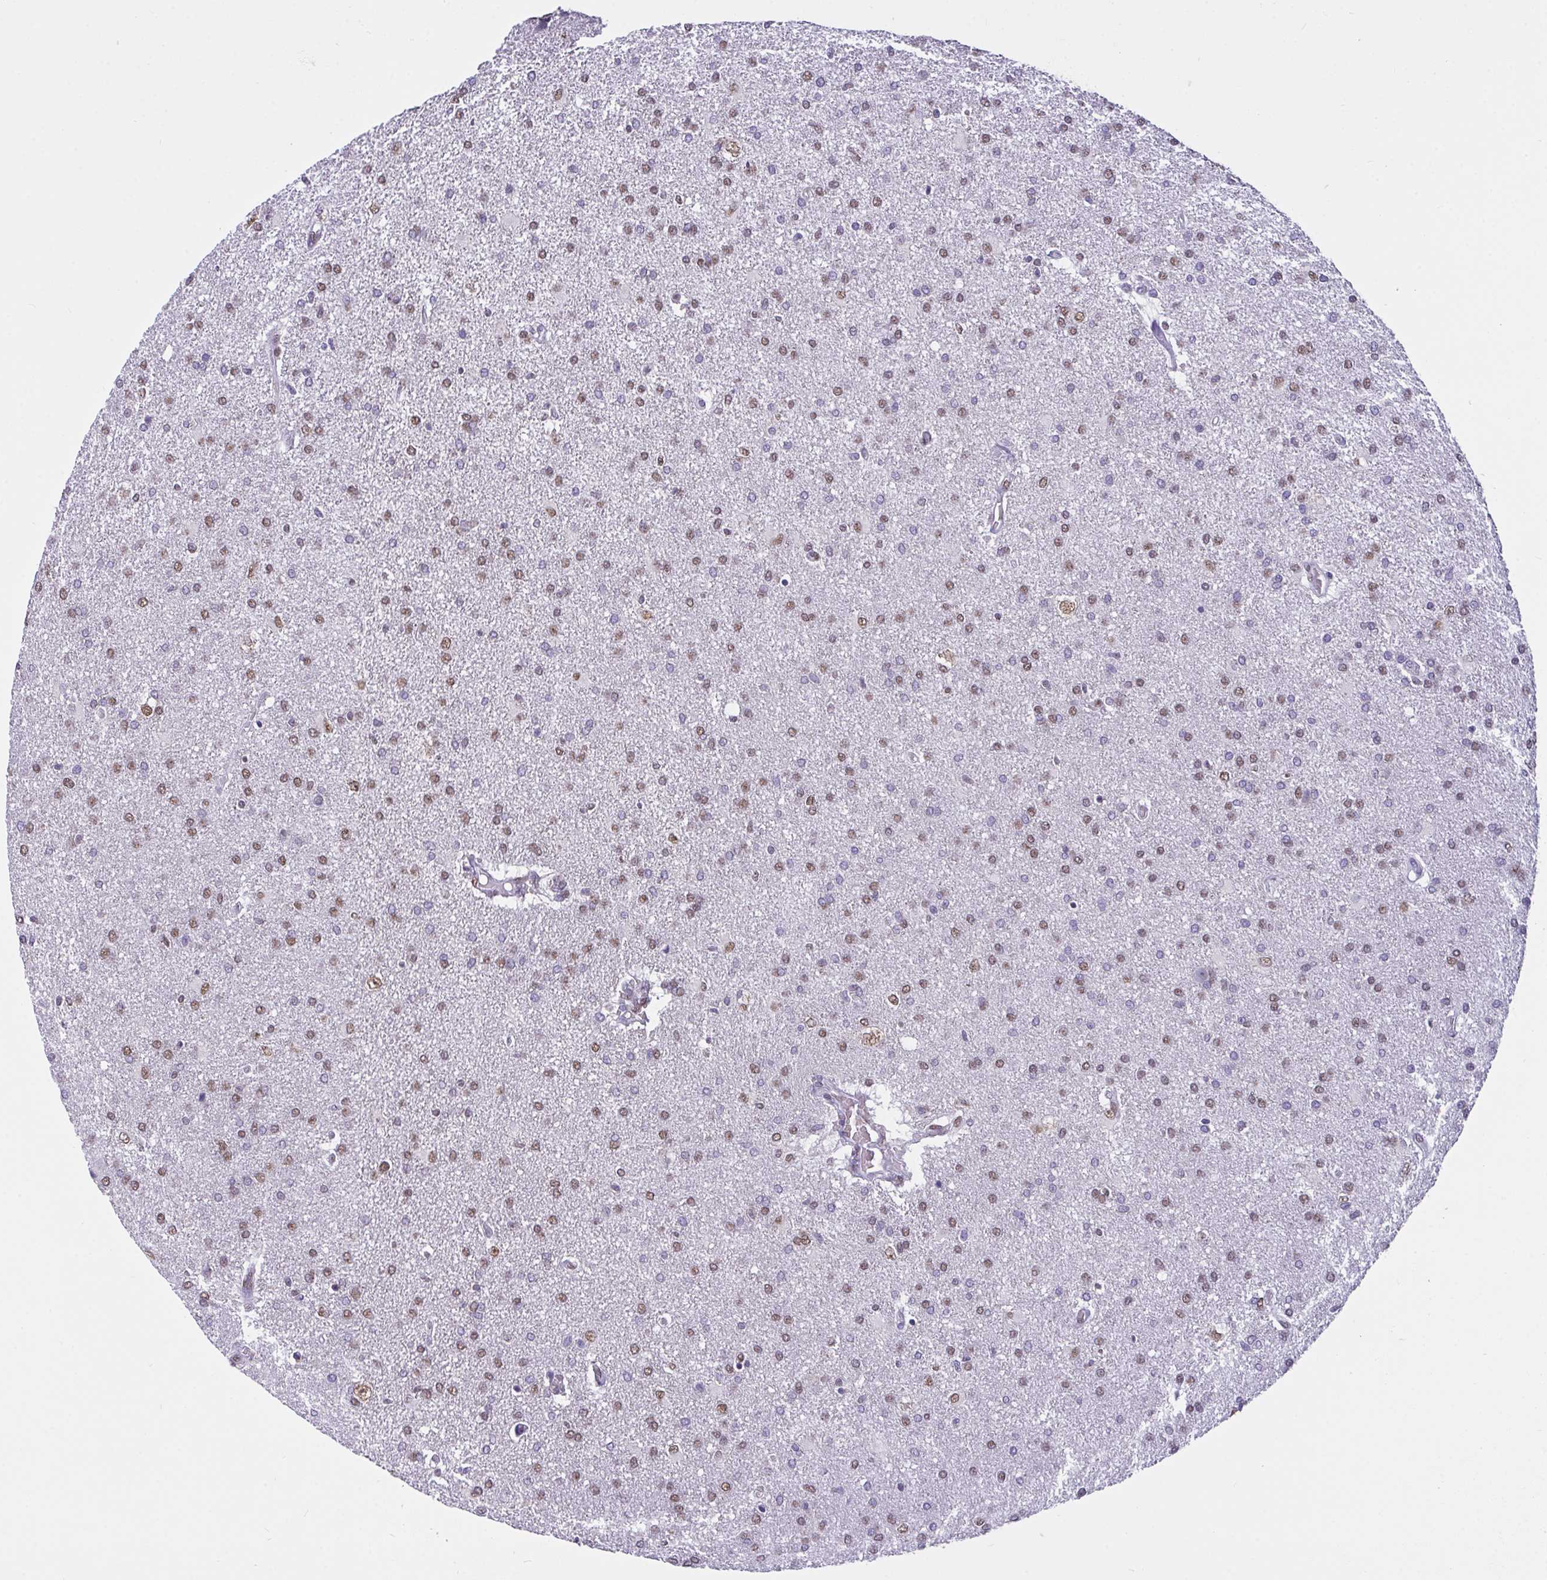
{"staining": {"intensity": "moderate", "quantity": "25%-75%", "location": "nuclear"}, "tissue": "glioma", "cell_type": "Tumor cells", "image_type": "cancer", "snomed": [{"axis": "morphology", "description": "Glioma, malignant, High grade"}, {"axis": "topography", "description": "Brain"}], "caption": "A medium amount of moderate nuclear staining is identified in about 25%-75% of tumor cells in glioma tissue.", "gene": "SEMA6B", "patient": {"sex": "male", "age": 68}}